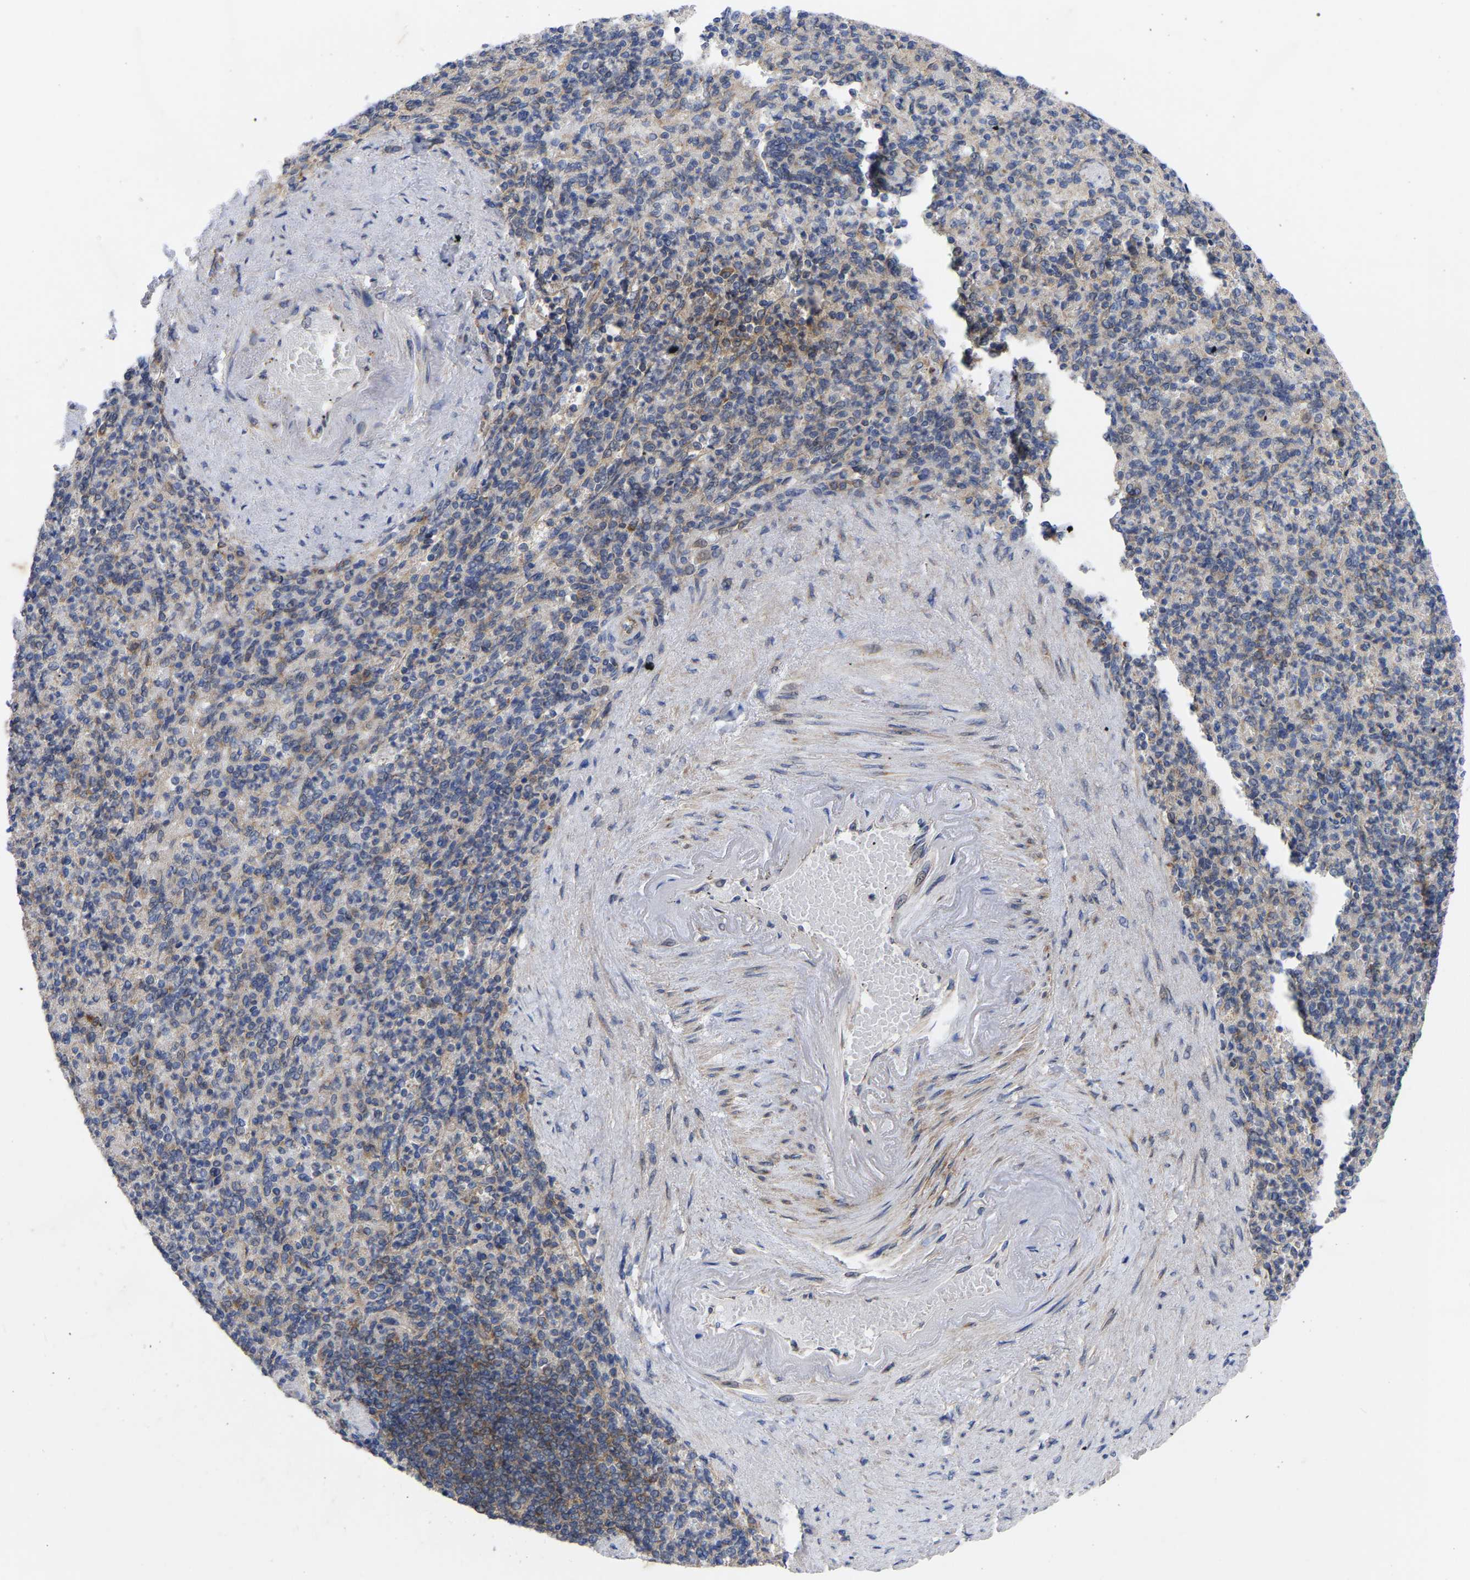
{"staining": {"intensity": "weak", "quantity": "<25%", "location": "cytoplasmic/membranous"}, "tissue": "spleen", "cell_type": "Cells in red pulp", "image_type": "normal", "snomed": [{"axis": "morphology", "description": "Normal tissue, NOS"}, {"axis": "topography", "description": "Spleen"}], "caption": "Spleen stained for a protein using immunohistochemistry displays no positivity cells in red pulp.", "gene": "TCP1", "patient": {"sex": "female", "age": 74}}